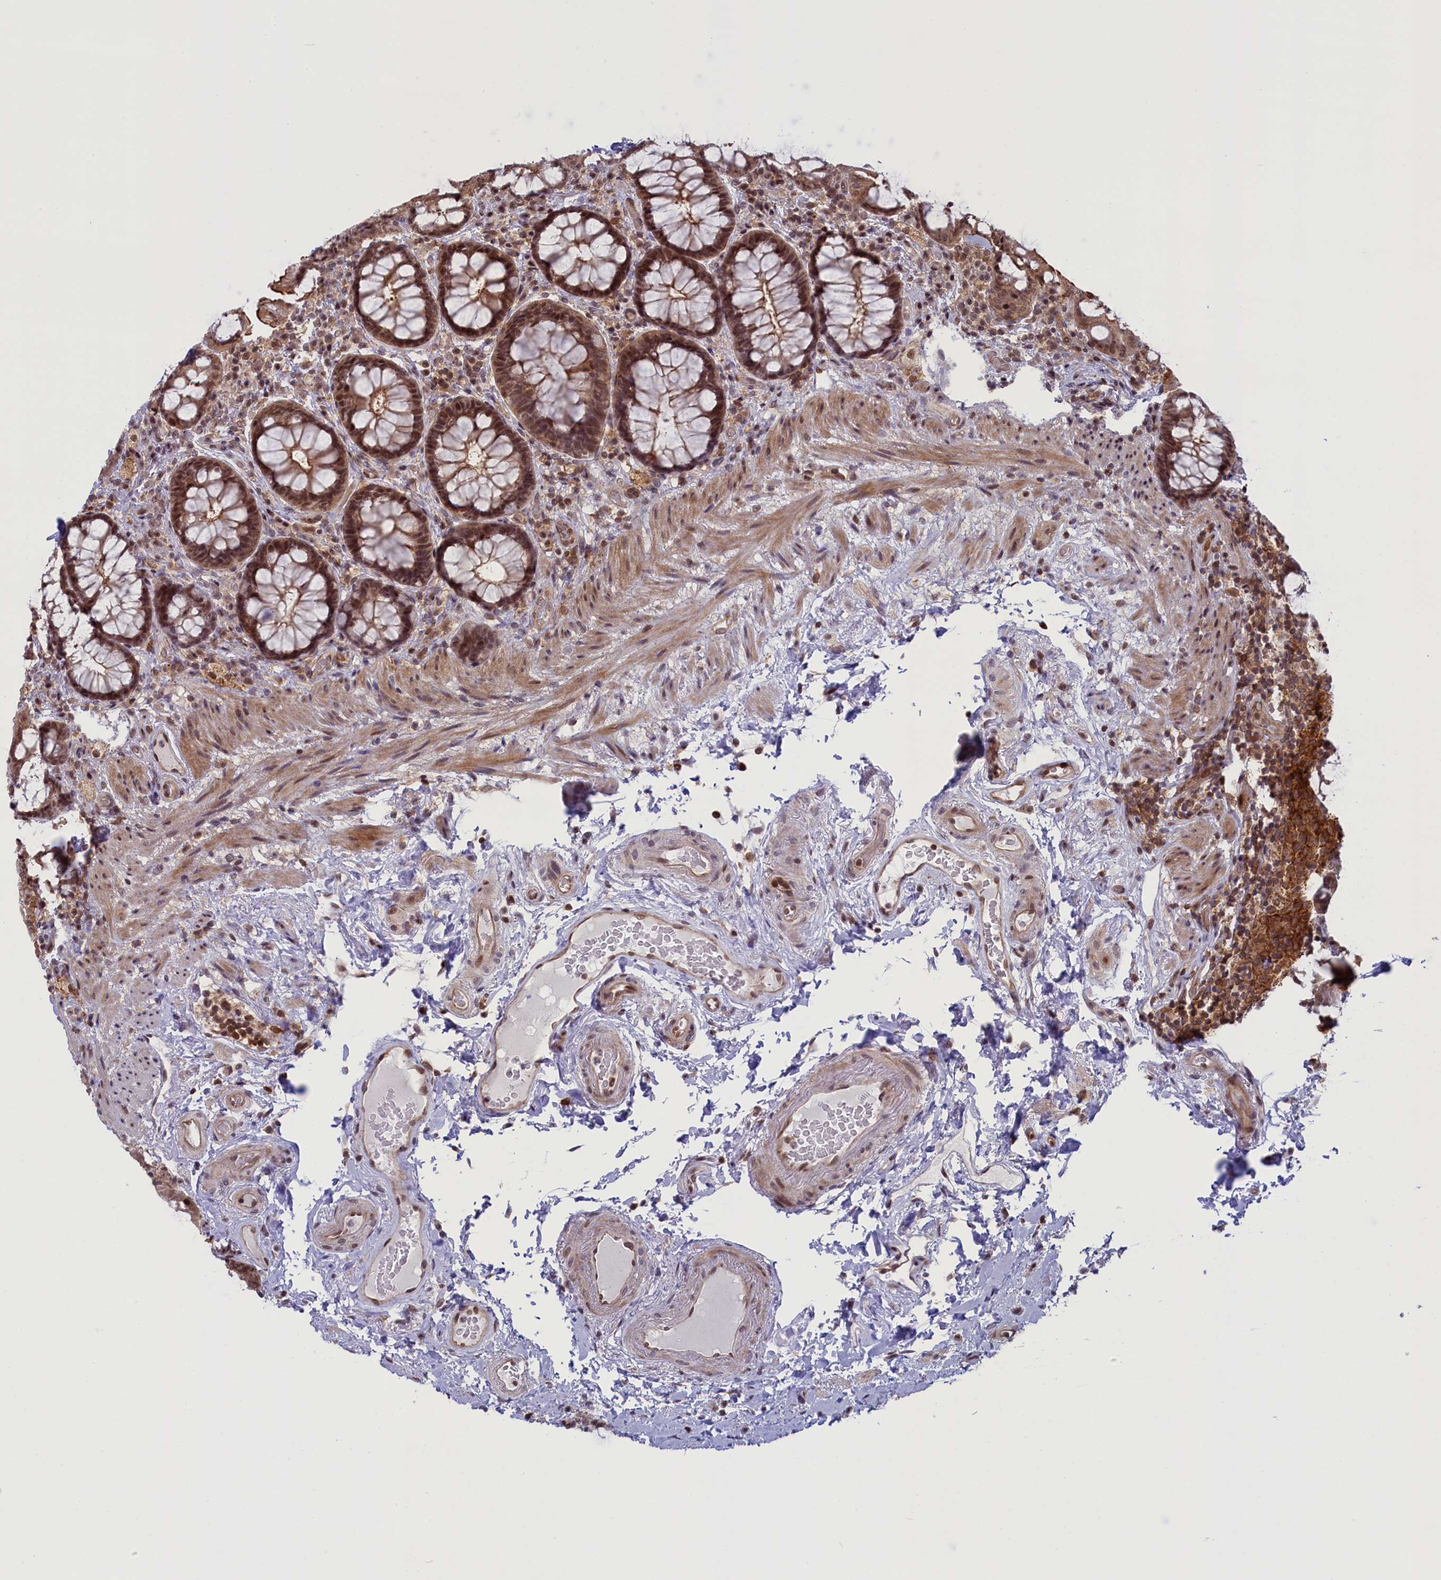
{"staining": {"intensity": "moderate", "quantity": ">75%", "location": "cytoplasmic/membranous,nuclear"}, "tissue": "rectum", "cell_type": "Glandular cells", "image_type": "normal", "snomed": [{"axis": "morphology", "description": "Normal tissue, NOS"}, {"axis": "topography", "description": "Rectum"}], "caption": "Immunohistochemical staining of benign rectum reveals moderate cytoplasmic/membranous,nuclear protein staining in approximately >75% of glandular cells.", "gene": "FCHO1", "patient": {"sex": "male", "age": 83}}